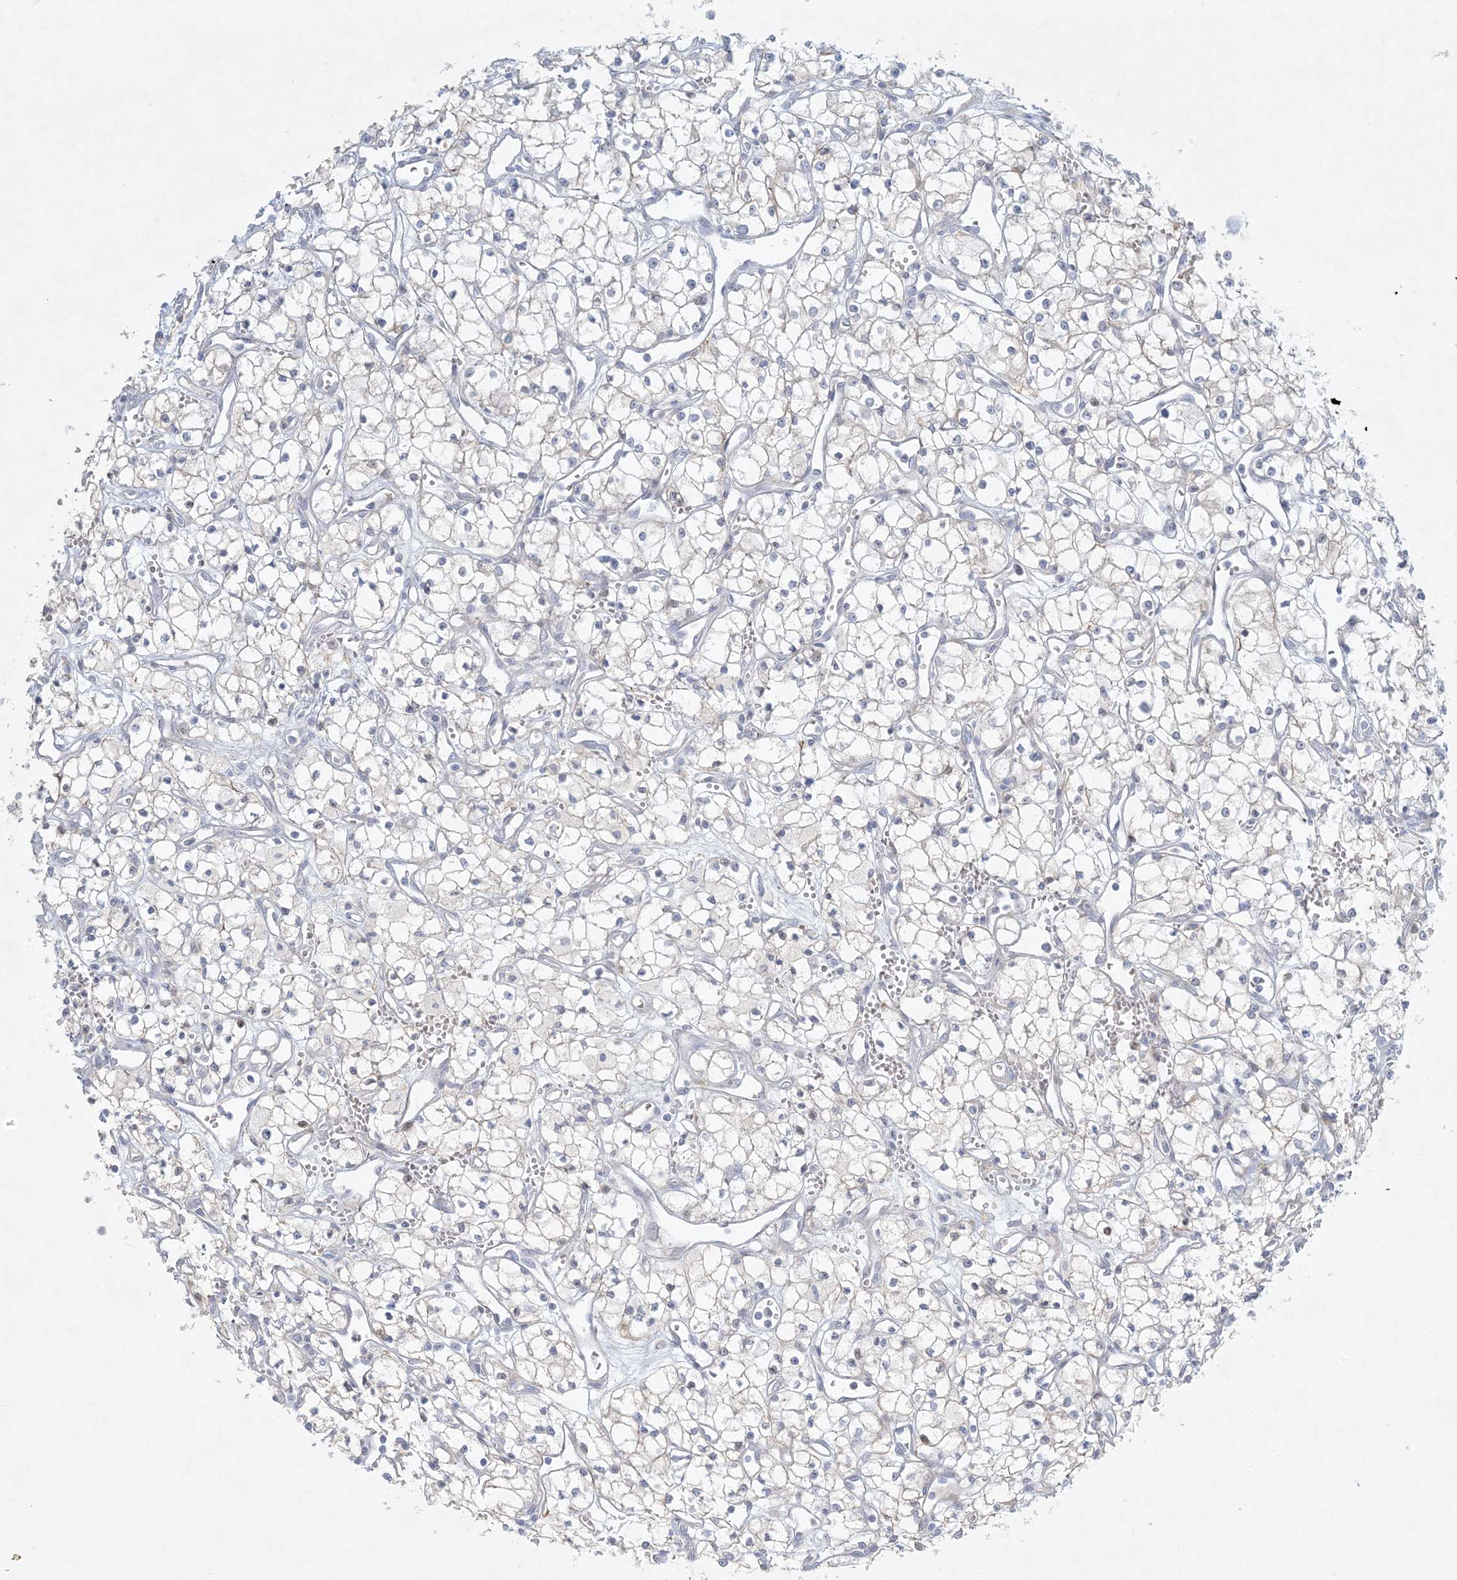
{"staining": {"intensity": "negative", "quantity": "none", "location": "none"}, "tissue": "renal cancer", "cell_type": "Tumor cells", "image_type": "cancer", "snomed": [{"axis": "morphology", "description": "Adenocarcinoma, NOS"}, {"axis": "topography", "description": "Kidney"}], "caption": "The immunohistochemistry (IHC) photomicrograph has no significant staining in tumor cells of renal cancer tissue. Brightfield microscopy of IHC stained with DAB (brown) and hematoxylin (blue), captured at high magnification.", "gene": "ZNF385D", "patient": {"sex": "male", "age": 59}}